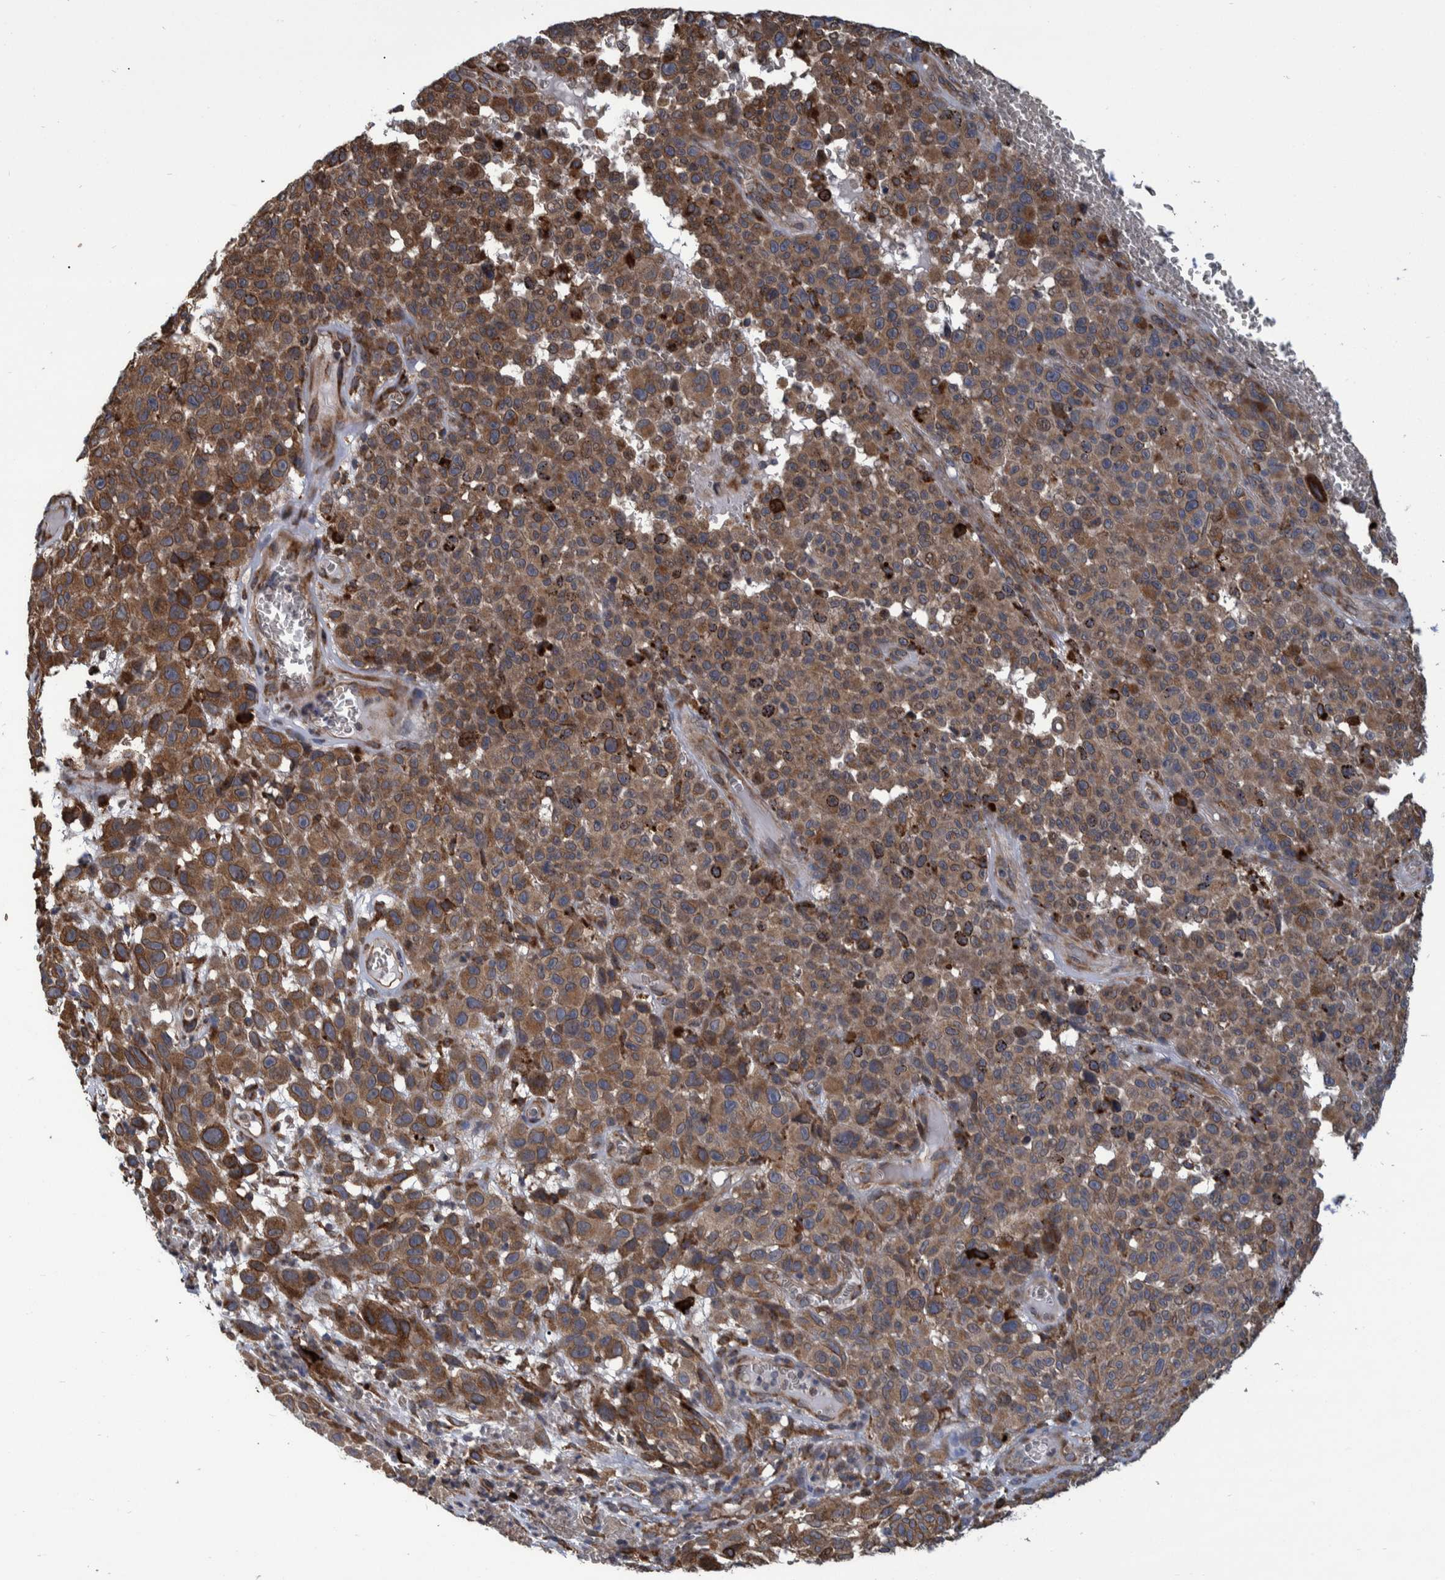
{"staining": {"intensity": "moderate", "quantity": ">75%", "location": "cytoplasmic/membranous"}, "tissue": "melanoma", "cell_type": "Tumor cells", "image_type": "cancer", "snomed": [{"axis": "morphology", "description": "Malignant melanoma, NOS"}, {"axis": "topography", "description": "Skin"}], "caption": "Protein analysis of melanoma tissue exhibits moderate cytoplasmic/membranous staining in about >75% of tumor cells.", "gene": "SPAG5", "patient": {"sex": "female", "age": 82}}